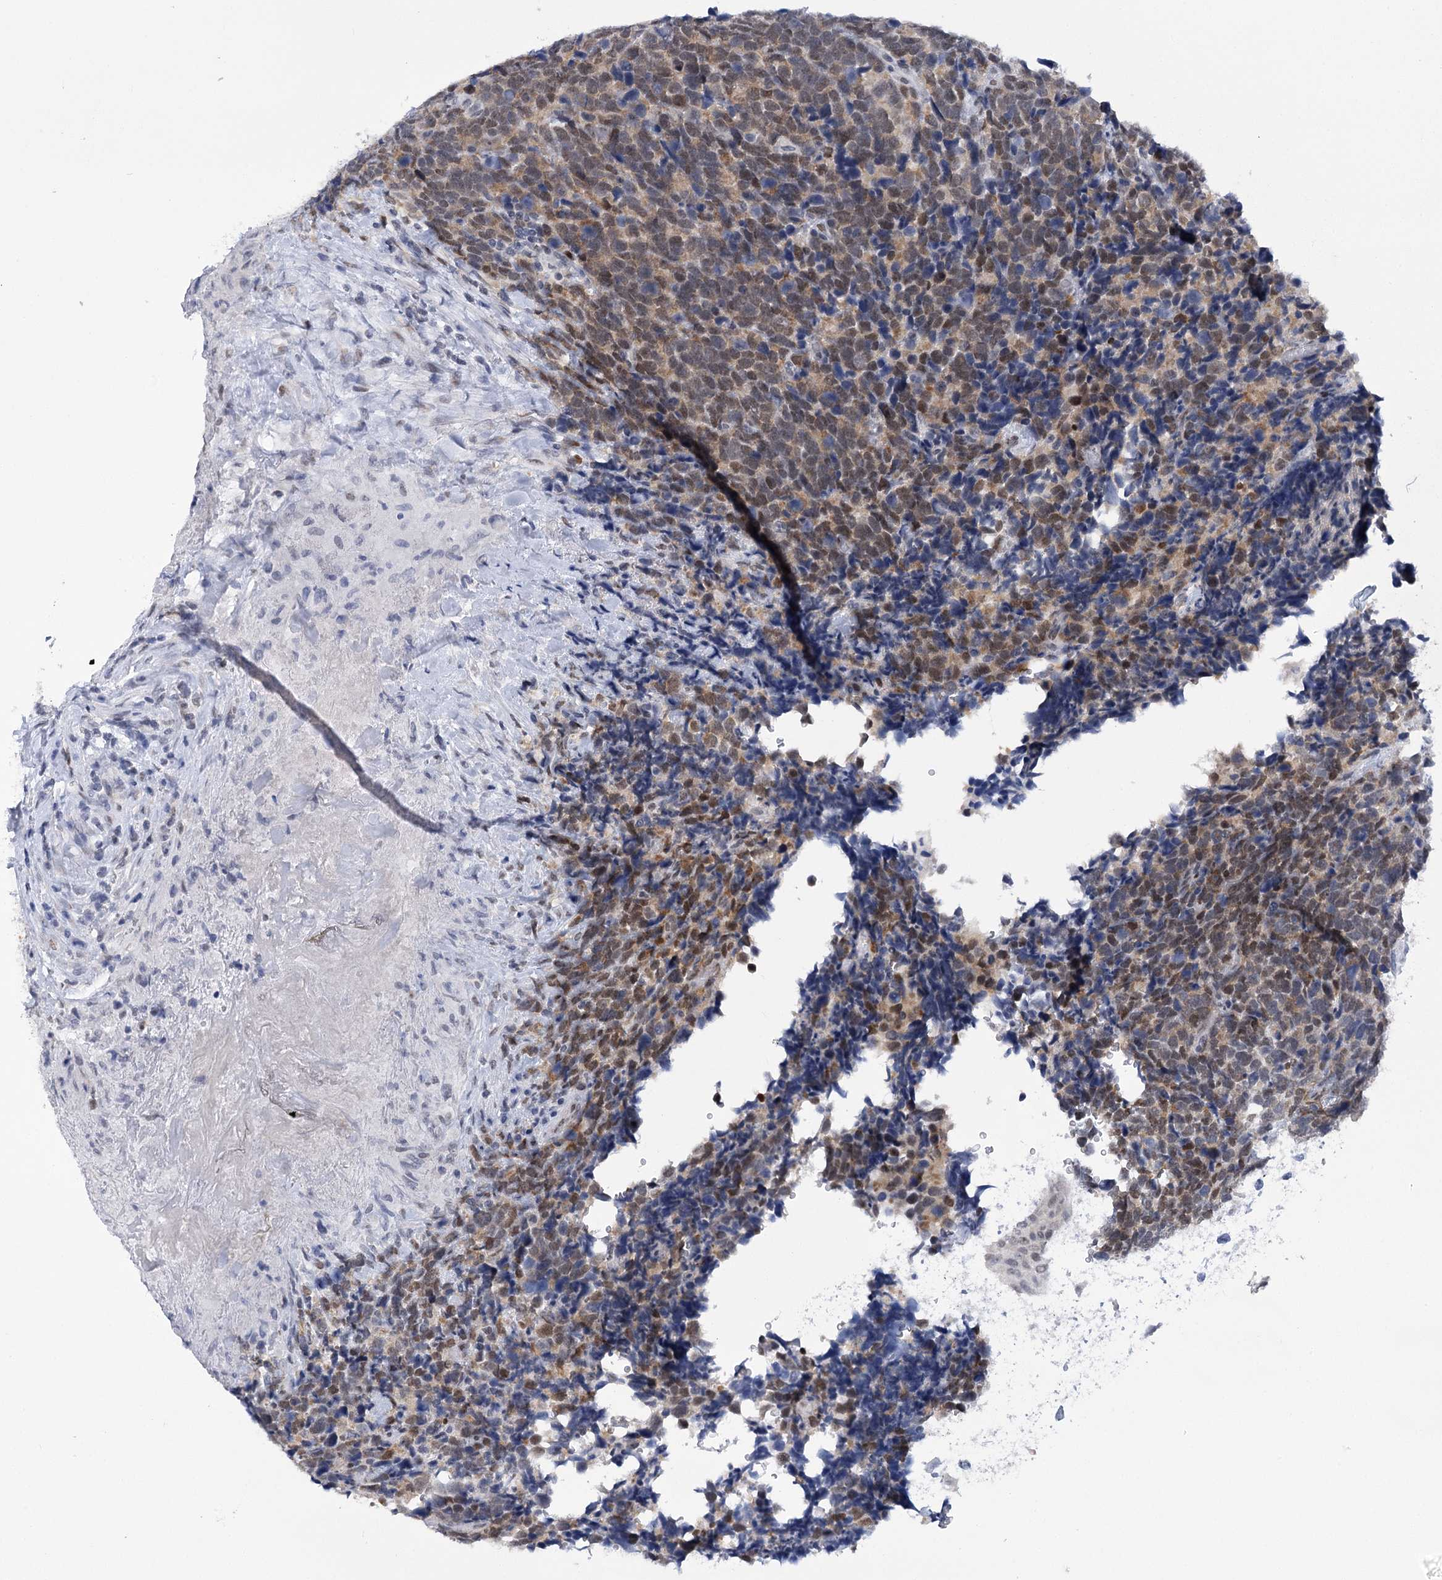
{"staining": {"intensity": "moderate", "quantity": ">75%", "location": "cytoplasmic/membranous,nuclear"}, "tissue": "urothelial cancer", "cell_type": "Tumor cells", "image_type": "cancer", "snomed": [{"axis": "morphology", "description": "Urothelial carcinoma, High grade"}, {"axis": "topography", "description": "Urinary bladder"}], "caption": "Immunohistochemical staining of human high-grade urothelial carcinoma demonstrates medium levels of moderate cytoplasmic/membranous and nuclear staining in about >75% of tumor cells.", "gene": "HNRNPA0", "patient": {"sex": "female", "age": 82}}